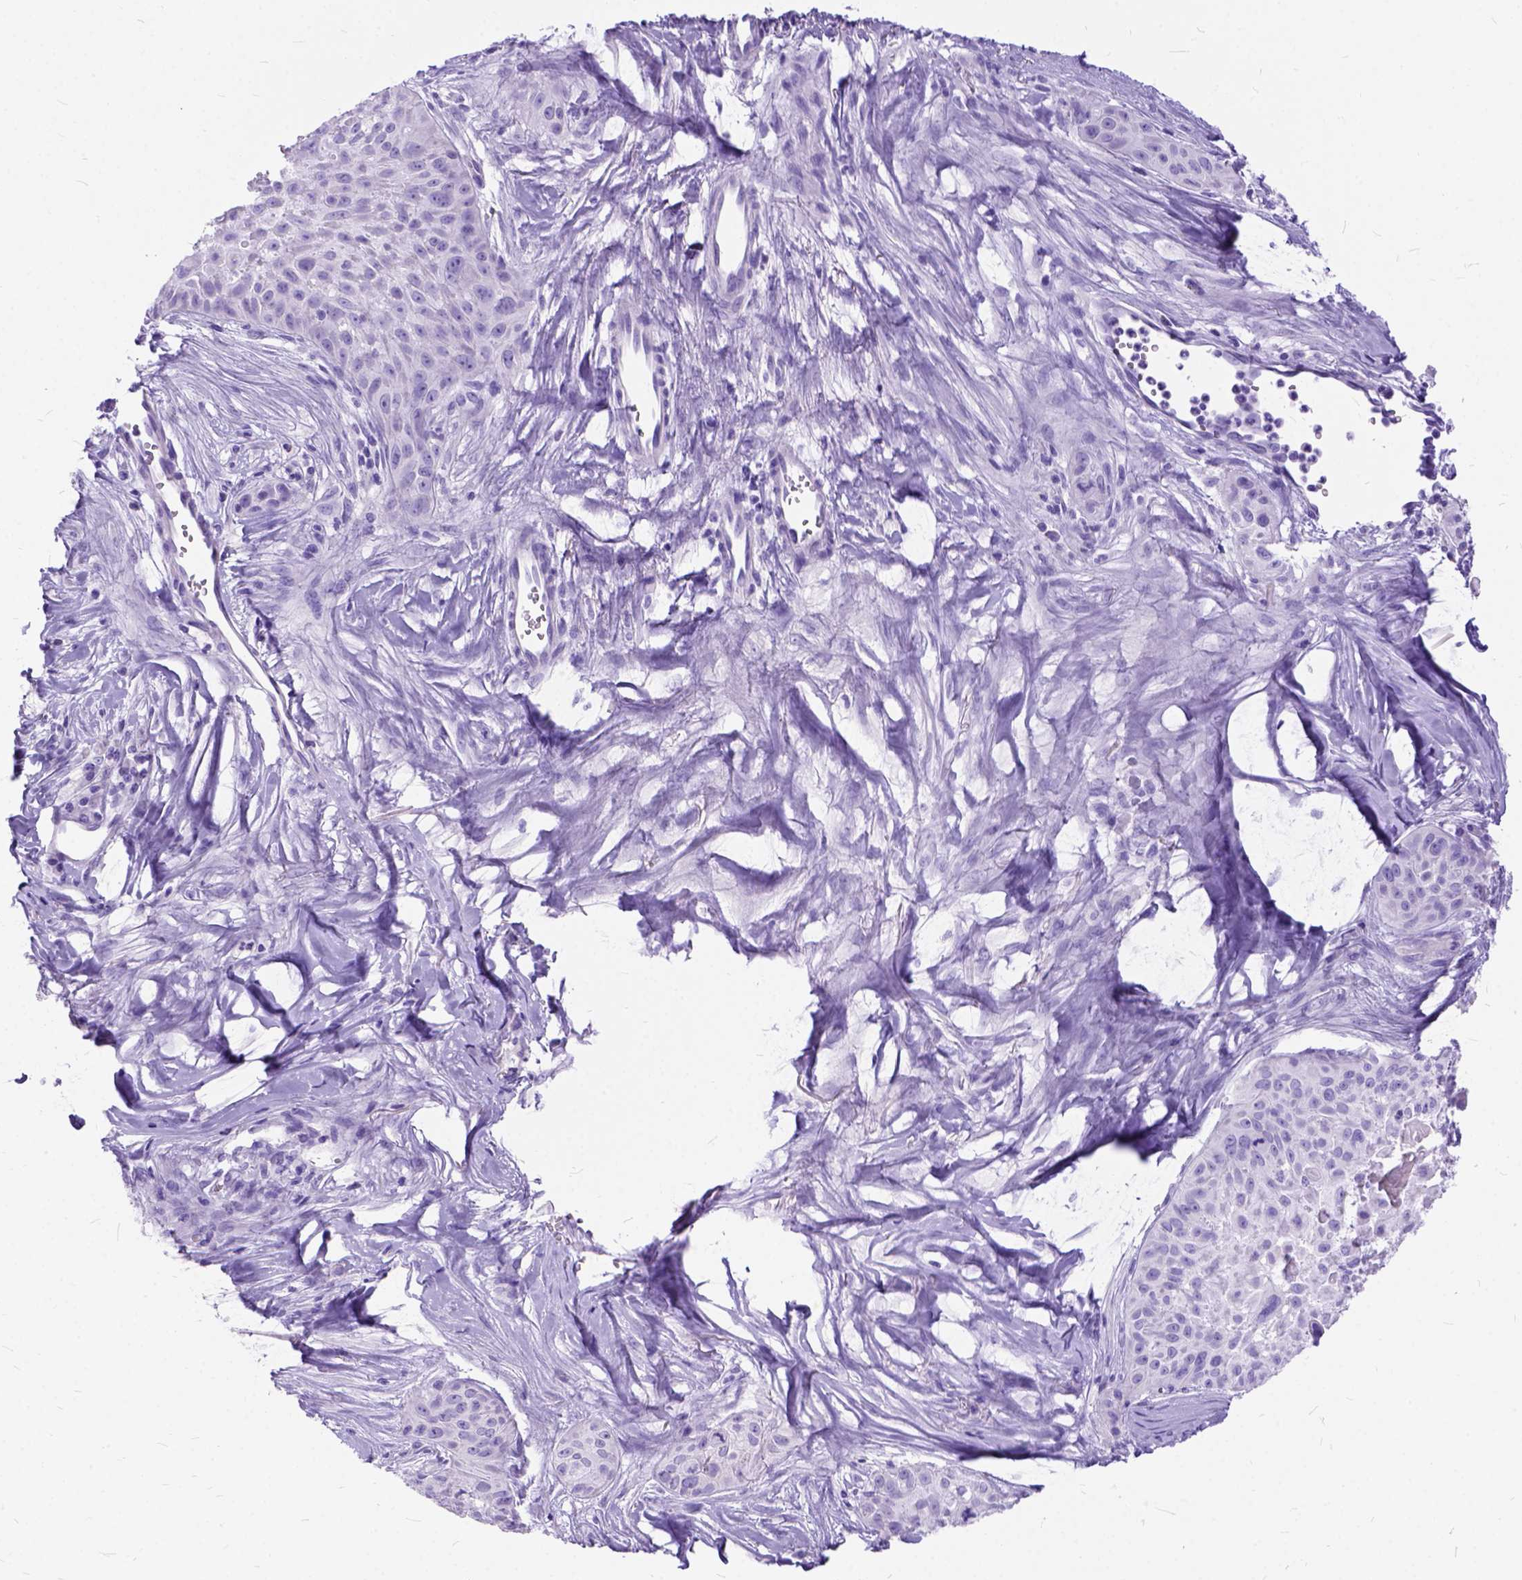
{"staining": {"intensity": "negative", "quantity": "none", "location": "none"}, "tissue": "skin cancer", "cell_type": "Tumor cells", "image_type": "cancer", "snomed": [{"axis": "morphology", "description": "Squamous cell carcinoma, NOS"}, {"axis": "topography", "description": "Skin"}, {"axis": "topography", "description": "Anal"}], "caption": "A high-resolution micrograph shows immunohistochemistry staining of squamous cell carcinoma (skin), which displays no significant positivity in tumor cells. Nuclei are stained in blue.", "gene": "C1QTNF3", "patient": {"sex": "female", "age": 75}}